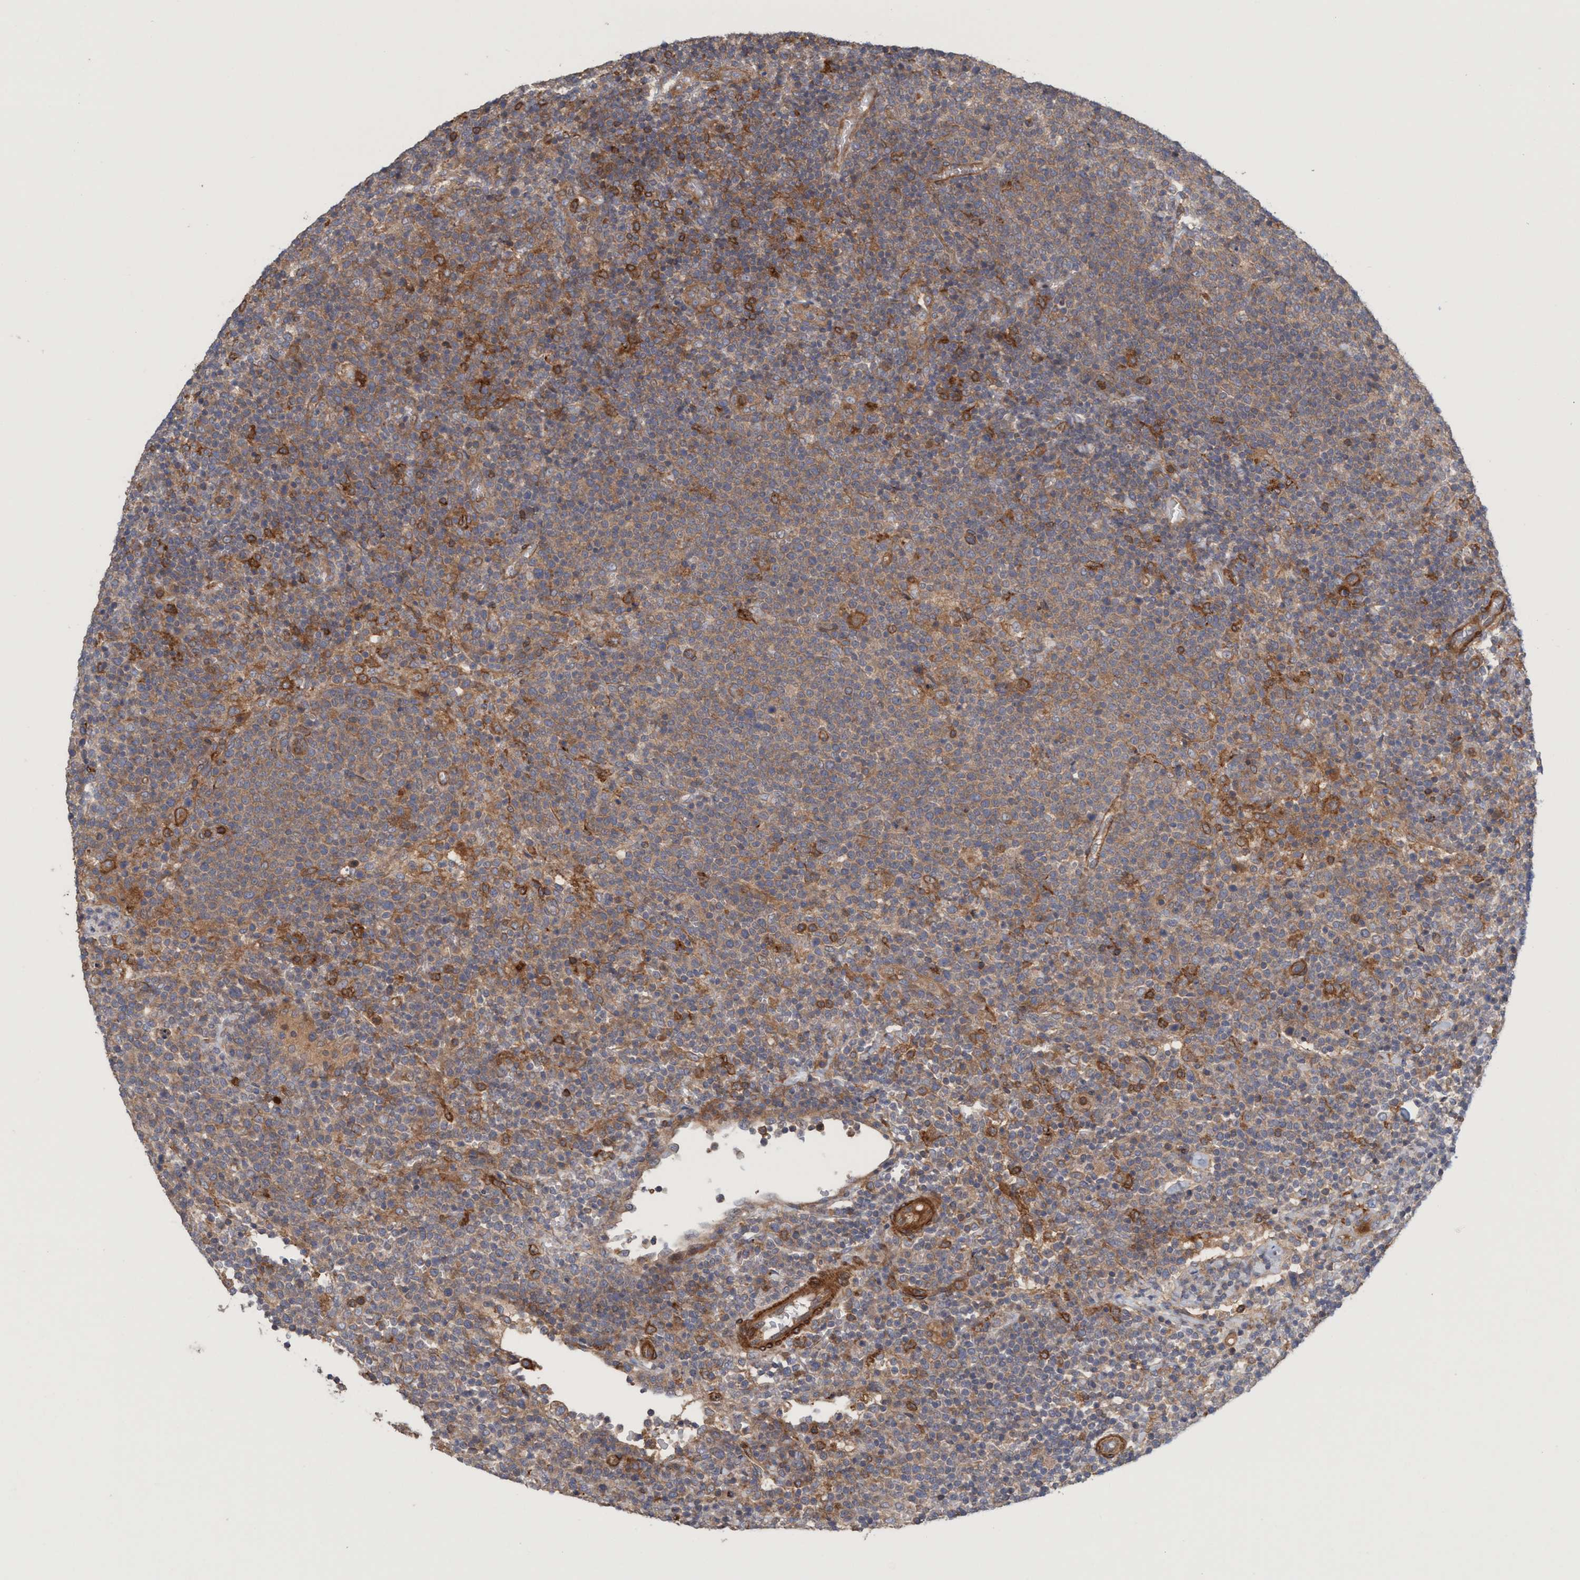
{"staining": {"intensity": "moderate", "quantity": ">75%", "location": "cytoplasmic/membranous"}, "tissue": "lymphoma", "cell_type": "Tumor cells", "image_type": "cancer", "snomed": [{"axis": "morphology", "description": "Malignant lymphoma, non-Hodgkin's type, High grade"}, {"axis": "topography", "description": "Lymph node"}], "caption": "A brown stain highlights moderate cytoplasmic/membranous positivity of a protein in human lymphoma tumor cells.", "gene": "SPECC1", "patient": {"sex": "male", "age": 61}}